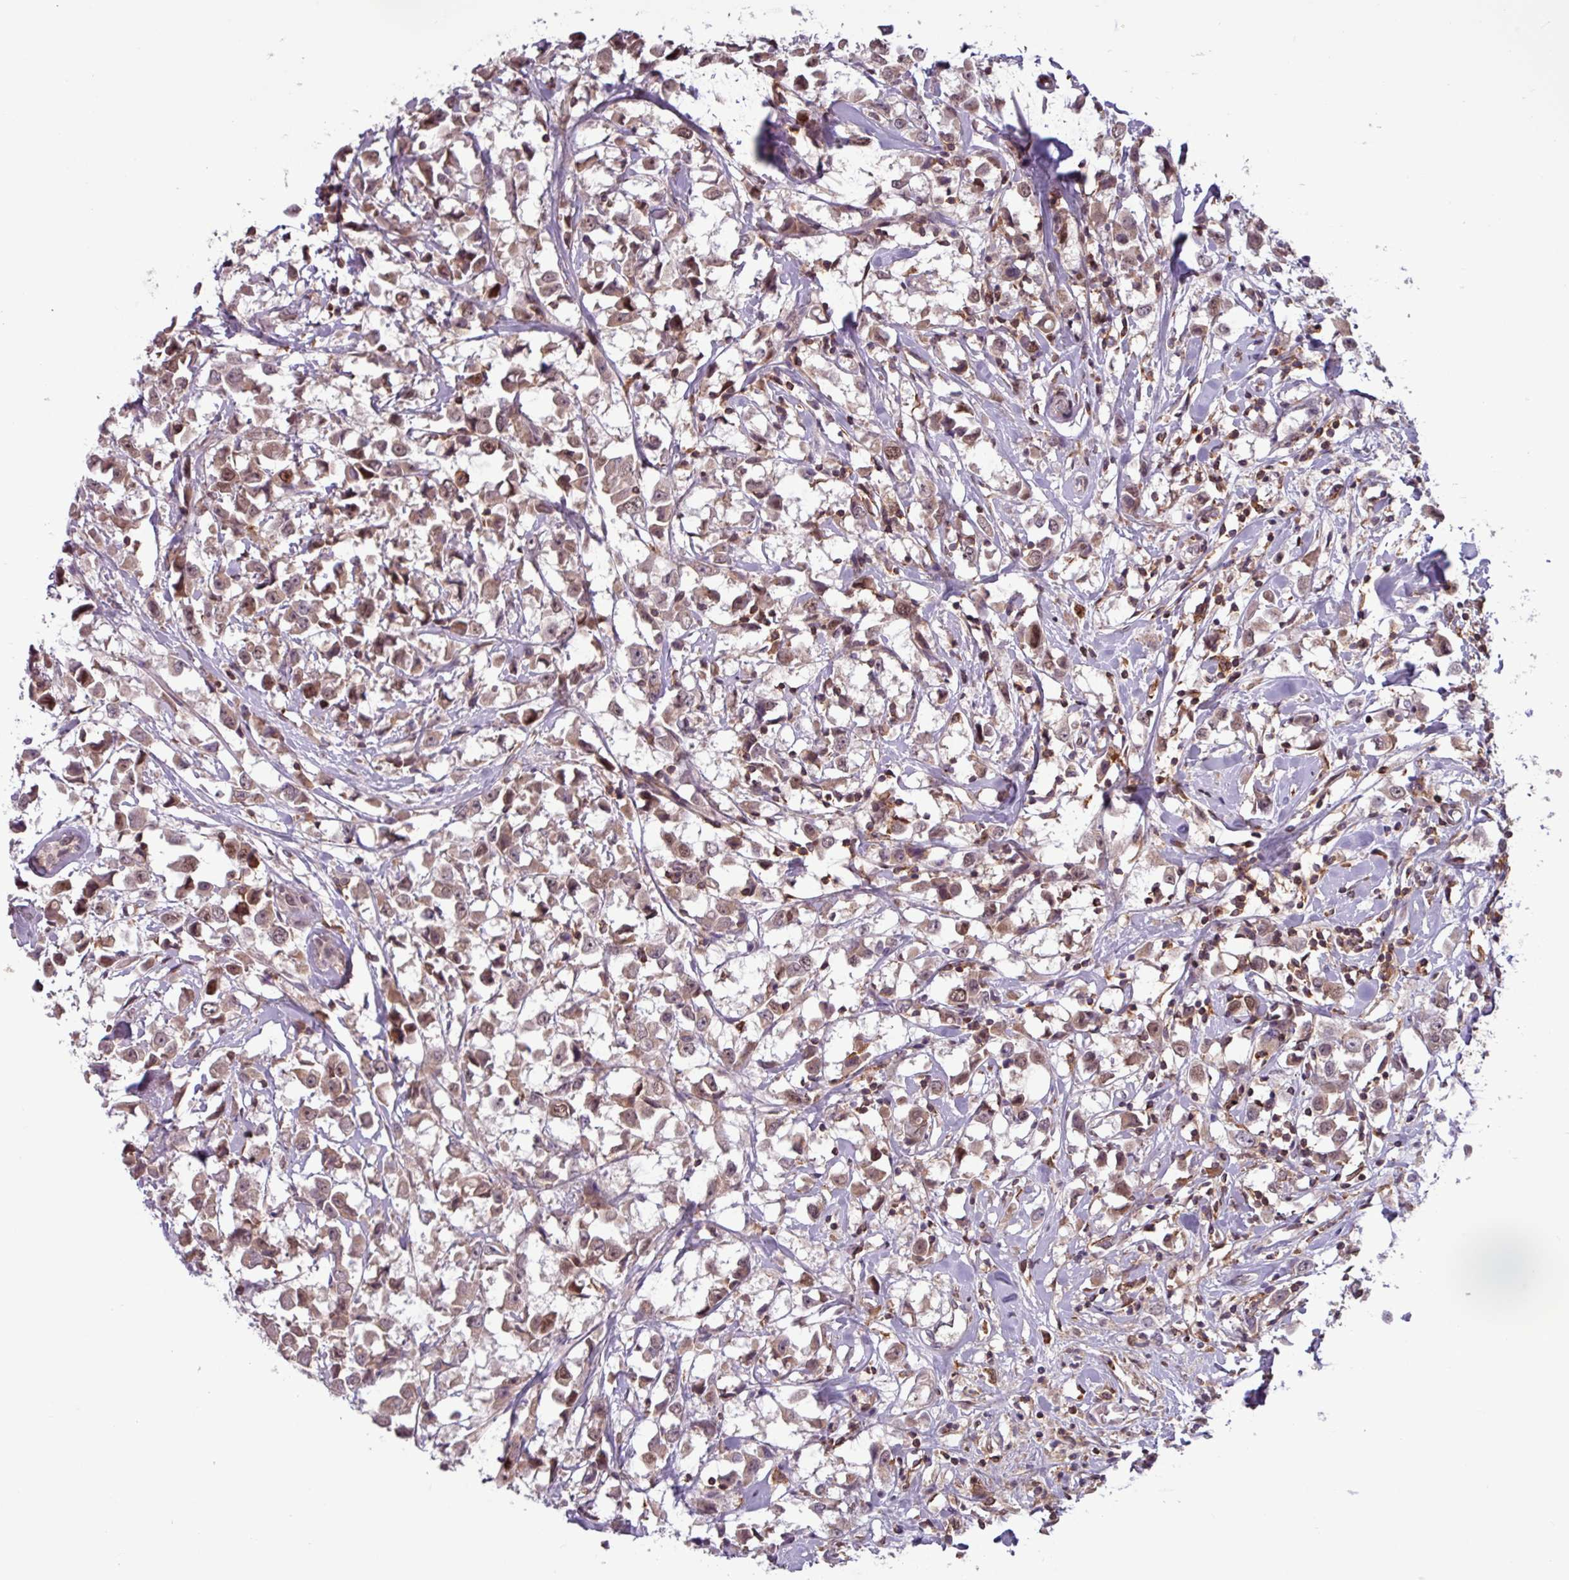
{"staining": {"intensity": "moderate", "quantity": ">75%", "location": "cytoplasmic/membranous,nuclear"}, "tissue": "breast cancer", "cell_type": "Tumor cells", "image_type": "cancer", "snomed": [{"axis": "morphology", "description": "Duct carcinoma"}, {"axis": "topography", "description": "Breast"}], "caption": "Breast cancer stained for a protein reveals moderate cytoplasmic/membranous and nuclear positivity in tumor cells.", "gene": "PRRX1", "patient": {"sex": "female", "age": 61}}